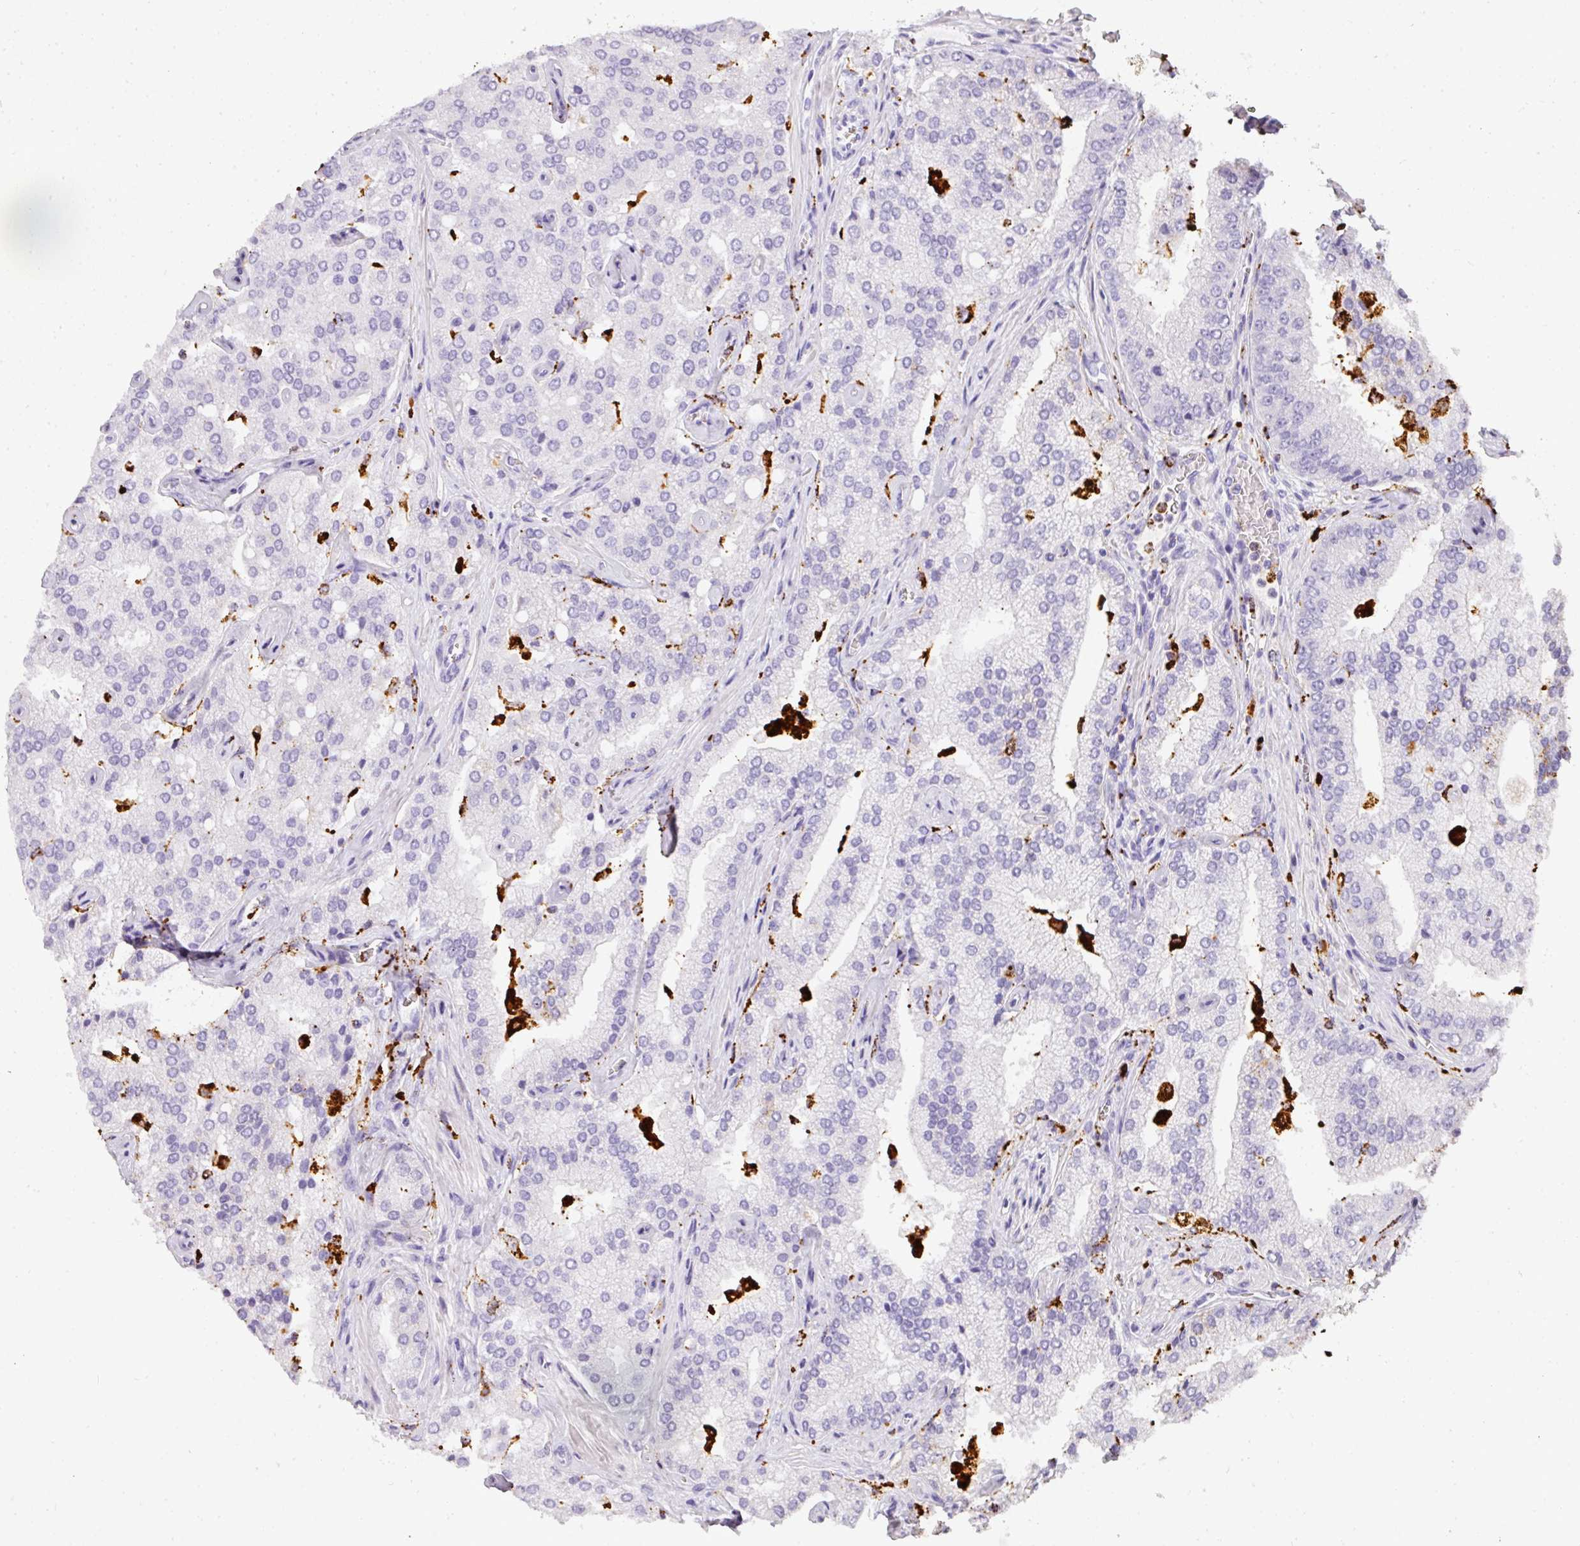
{"staining": {"intensity": "negative", "quantity": "none", "location": "none"}, "tissue": "prostate cancer", "cell_type": "Tumor cells", "image_type": "cancer", "snomed": [{"axis": "morphology", "description": "Adenocarcinoma, High grade"}, {"axis": "topography", "description": "Prostate"}], "caption": "Prostate cancer (high-grade adenocarcinoma) was stained to show a protein in brown. There is no significant staining in tumor cells.", "gene": "MMACHC", "patient": {"sex": "male", "age": 68}}